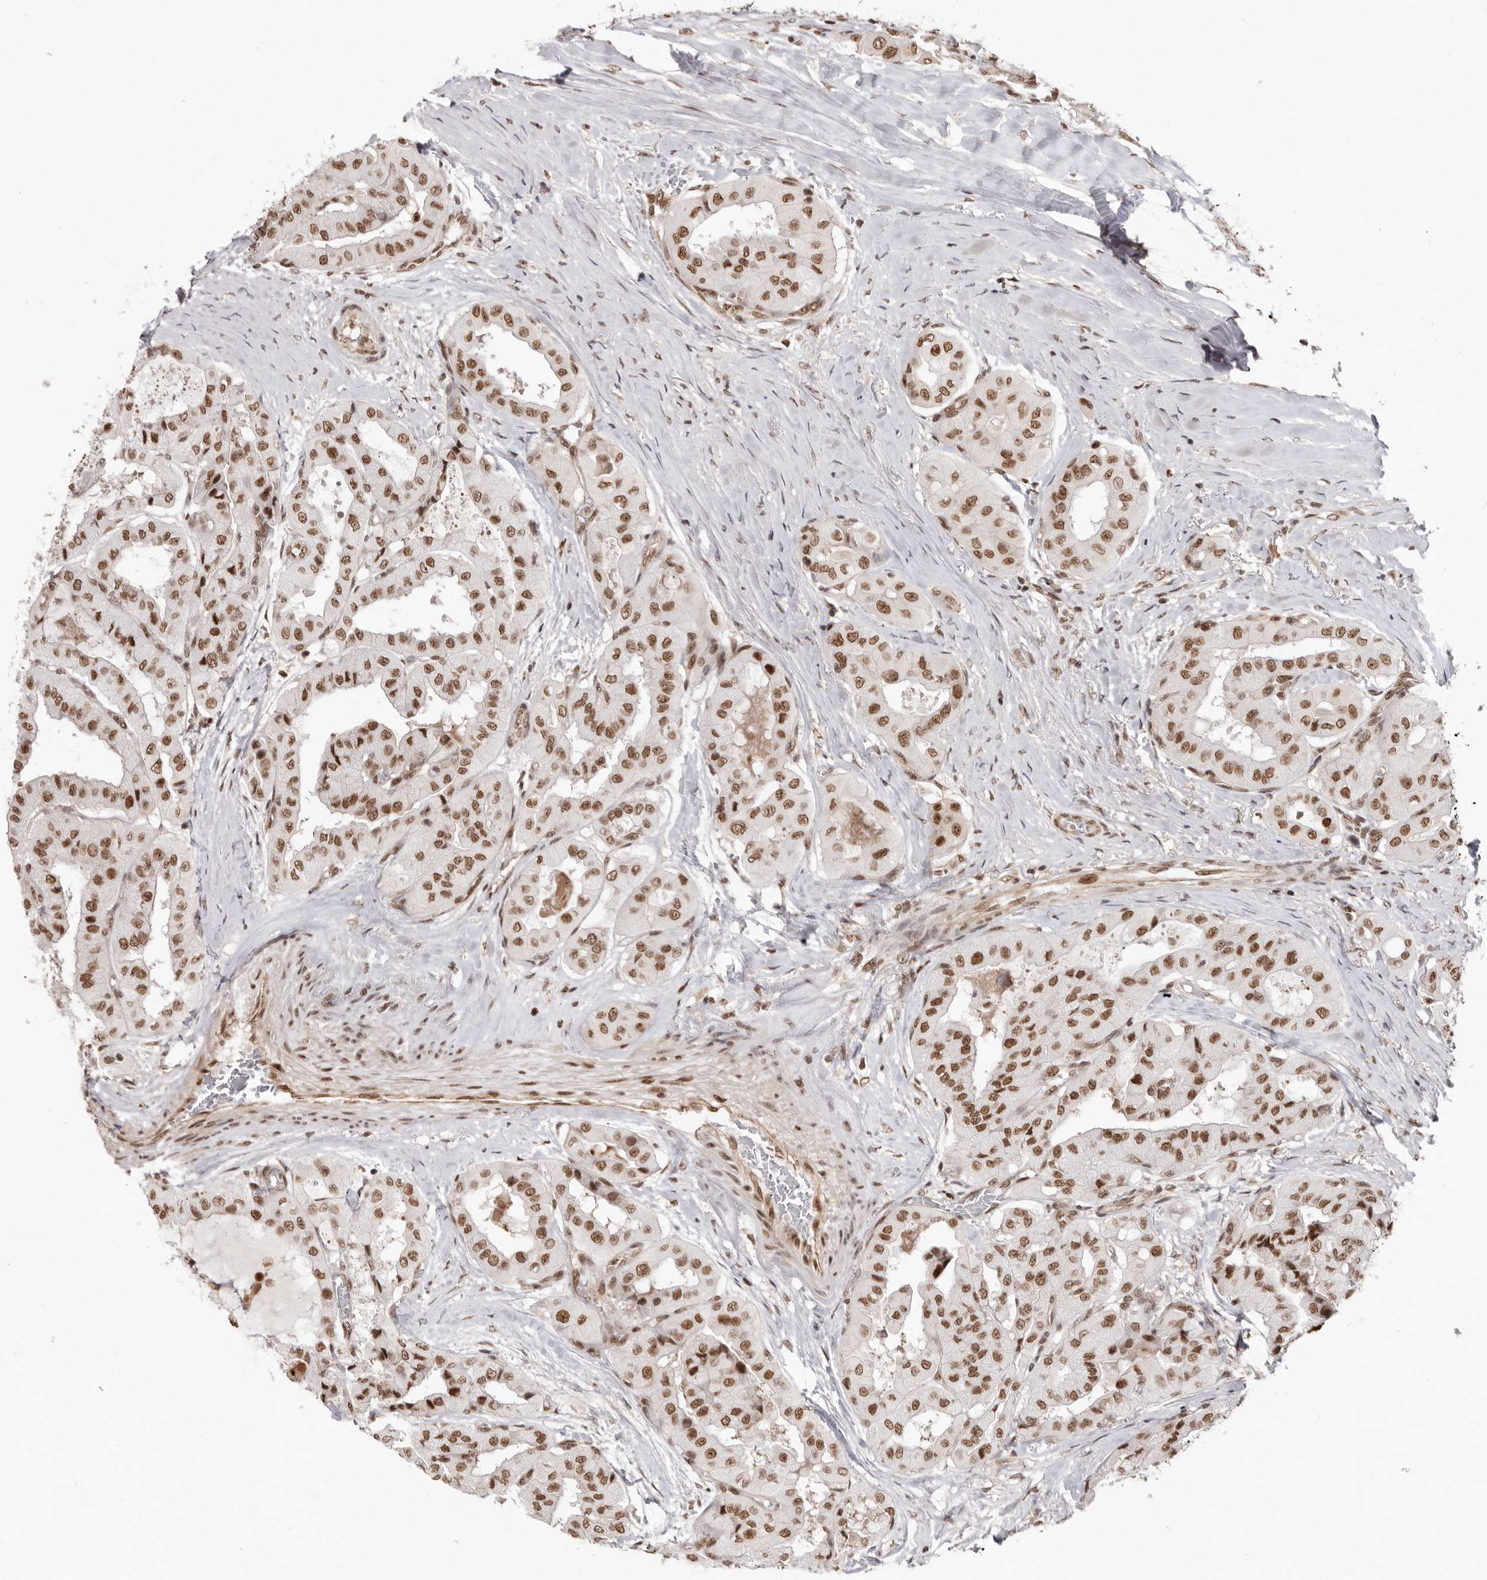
{"staining": {"intensity": "moderate", "quantity": ">75%", "location": "nuclear"}, "tissue": "thyroid cancer", "cell_type": "Tumor cells", "image_type": "cancer", "snomed": [{"axis": "morphology", "description": "Papillary adenocarcinoma, NOS"}, {"axis": "topography", "description": "Thyroid gland"}], "caption": "Immunohistochemistry staining of thyroid cancer (papillary adenocarcinoma), which exhibits medium levels of moderate nuclear expression in about >75% of tumor cells indicating moderate nuclear protein positivity. The staining was performed using DAB (3,3'-diaminobenzidine) (brown) for protein detection and nuclei were counterstained in hematoxylin (blue).", "gene": "CHTOP", "patient": {"sex": "female", "age": 59}}